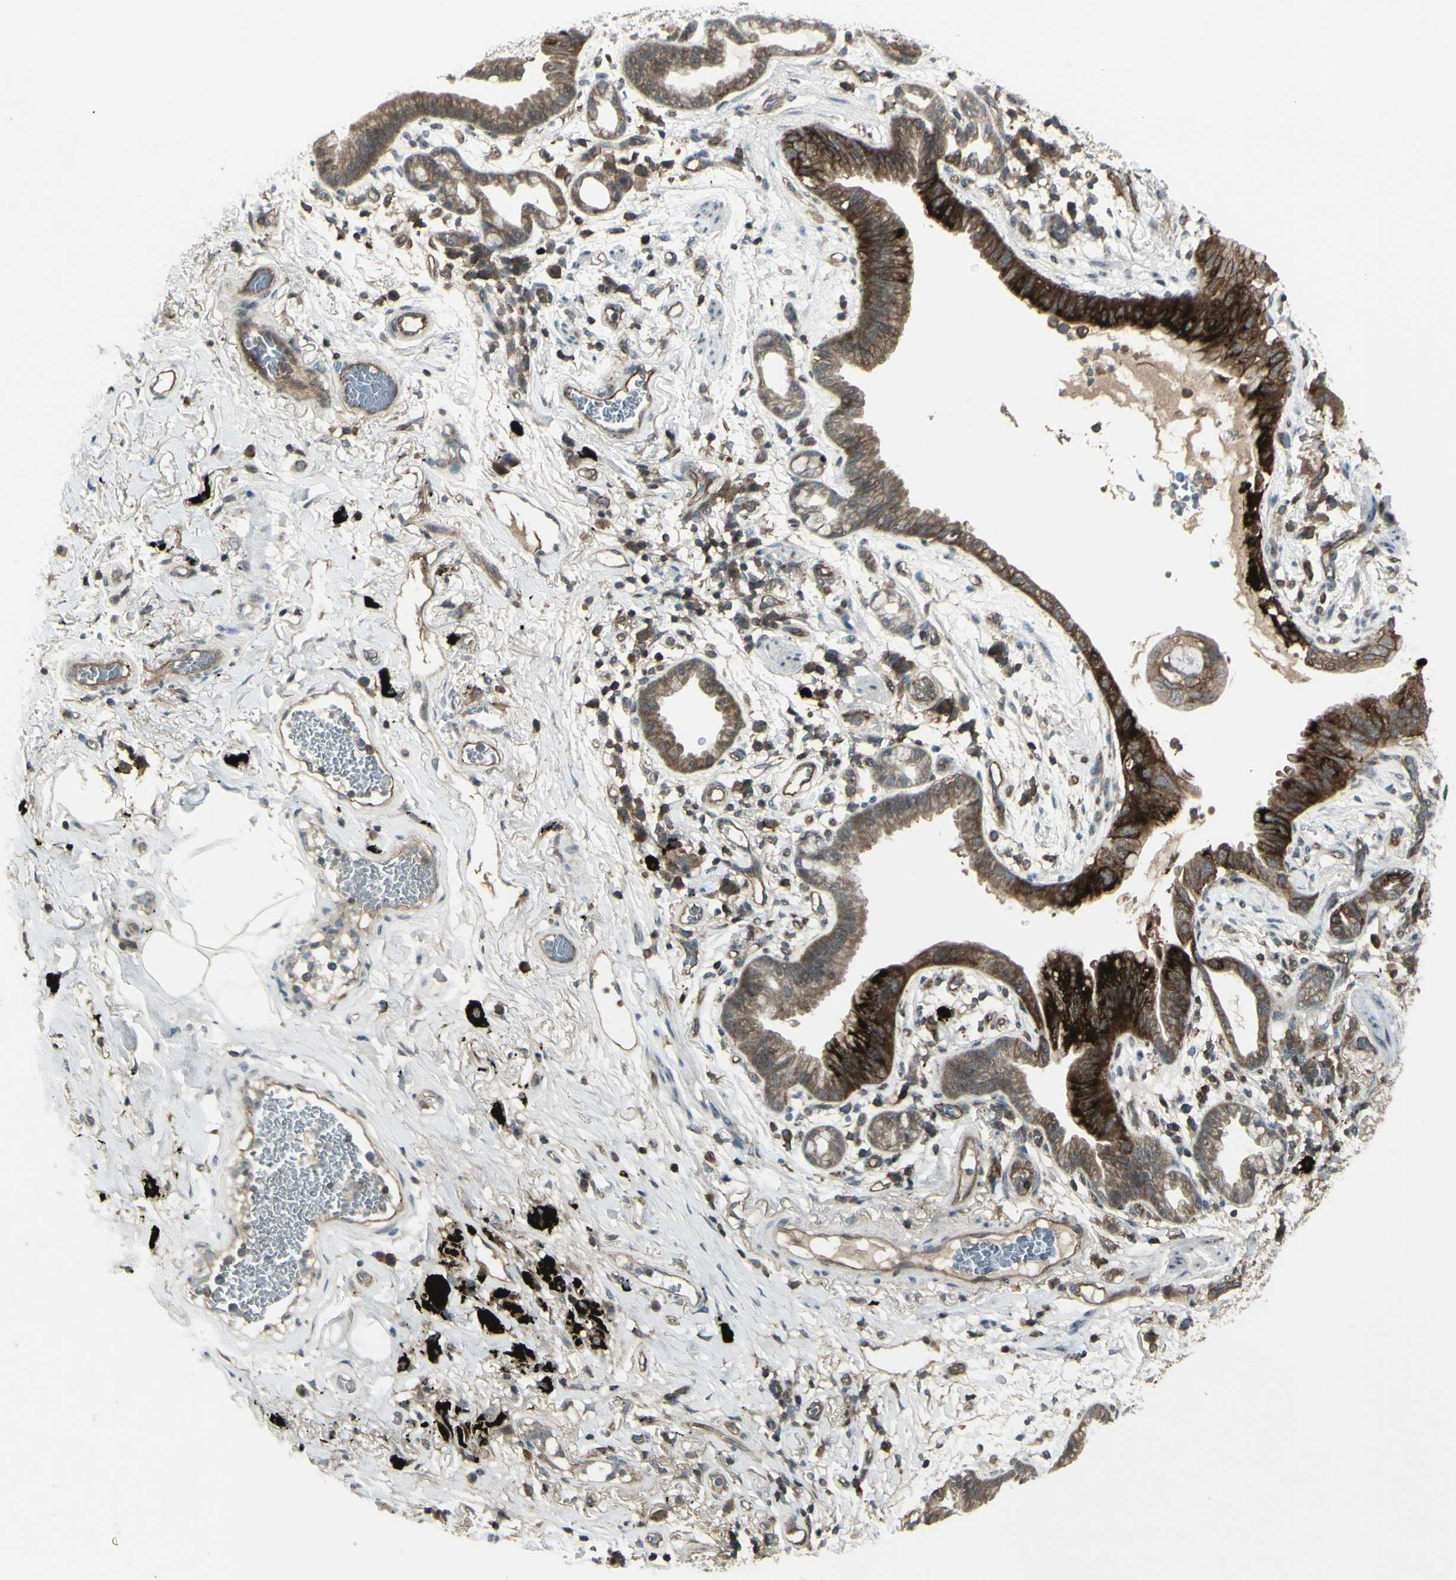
{"staining": {"intensity": "strong", "quantity": ">75%", "location": "cytoplasmic/membranous"}, "tissue": "lung cancer", "cell_type": "Tumor cells", "image_type": "cancer", "snomed": [{"axis": "morphology", "description": "Adenocarcinoma, NOS"}, {"axis": "topography", "description": "Lung"}], "caption": "IHC histopathology image of neoplastic tissue: lung cancer stained using IHC demonstrates high levels of strong protein expression localized specifically in the cytoplasmic/membranous of tumor cells, appearing as a cytoplasmic/membranous brown color.", "gene": "FXYD5", "patient": {"sex": "female", "age": 70}}